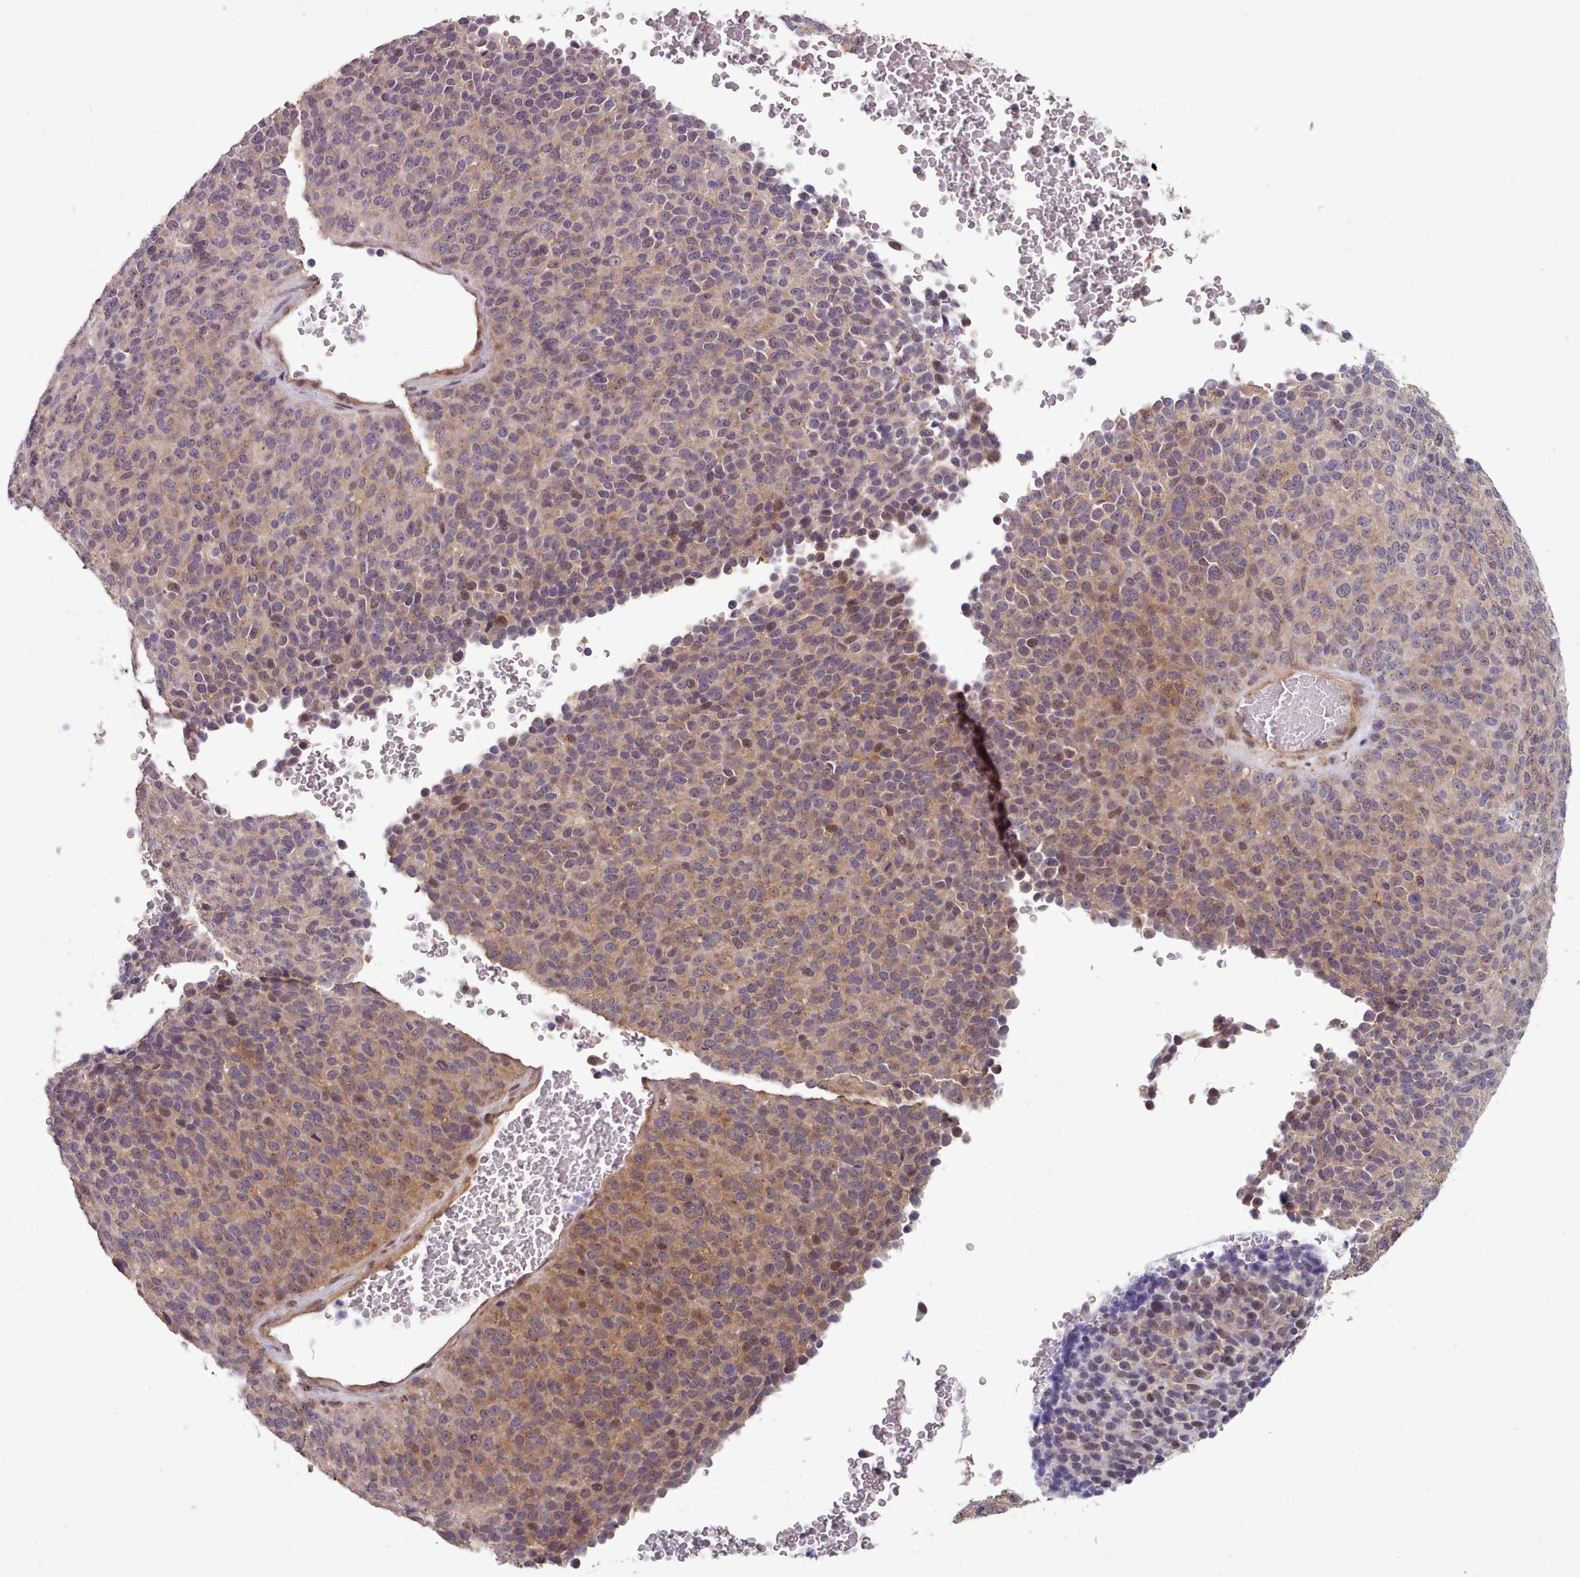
{"staining": {"intensity": "weak", "quantity": "25%-75%", "location": "cytoplasmic/membranous,nuclear"}, "tissue": "melanoma", "cell_type": "Tumor cells", "image_type": "cancer", "snomed": [{"axis": "morphology", "description": "Malignant melanoma, Metastatic site"}, {"axis": "topography", "description": "Brain"}], "caption": "The photomicrograph demonstrates a brown stain indicating the presence of a protein in the cytoplasmic/membranous and nuclear of tumor cells in melanoma.", "gene": "CES3", "patient": {"sex": "female", "age": 56}}